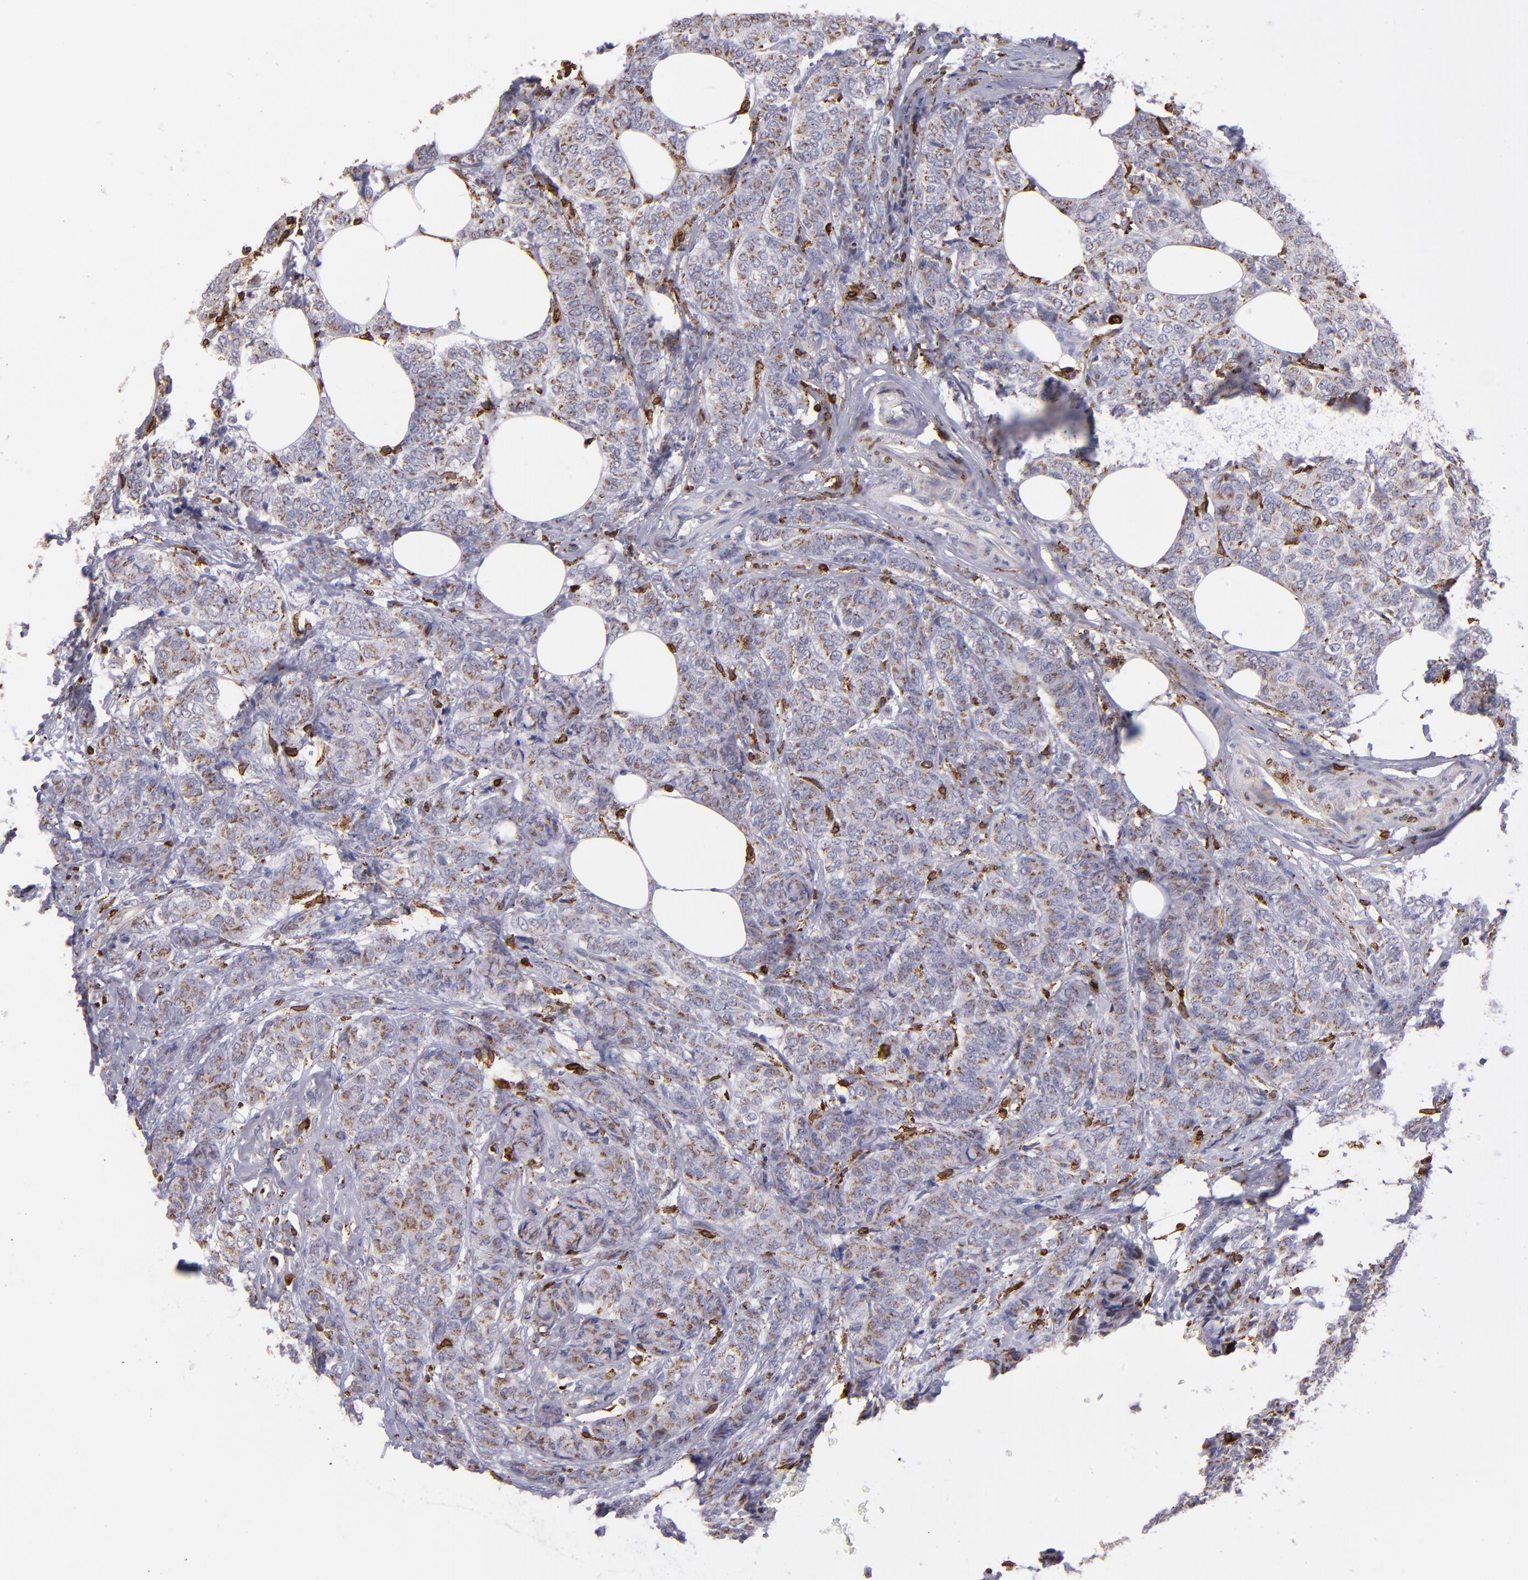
{"staining": {"intensity": "weak", "quantity": ">75%", "location": "cytoplasmic/membranous"}, "tissue": "breast cancer", "cell_type": "Tumor cells", "image_type": "cancer", "snomed": [{"axis": "morphology", "description": "Lobular carcinoma"}, {"axis": "topography", "description": "Breast"}], "caption": "IHC staining of breast cancer (lobular carcinoma), which displays low levels of weak cytoplasmic/membranous positivity in about >75% of tumor cells indicating weak cytoplasmic/membranous protein staining. The staining was performed using DAB (3,3'-diaminobenzidine) (brown) for protein detection and nuclei were counterstained in hematoxylin (blue).", "gene": "PTGS1", "patient": {"sex": "female", "age": 60}}